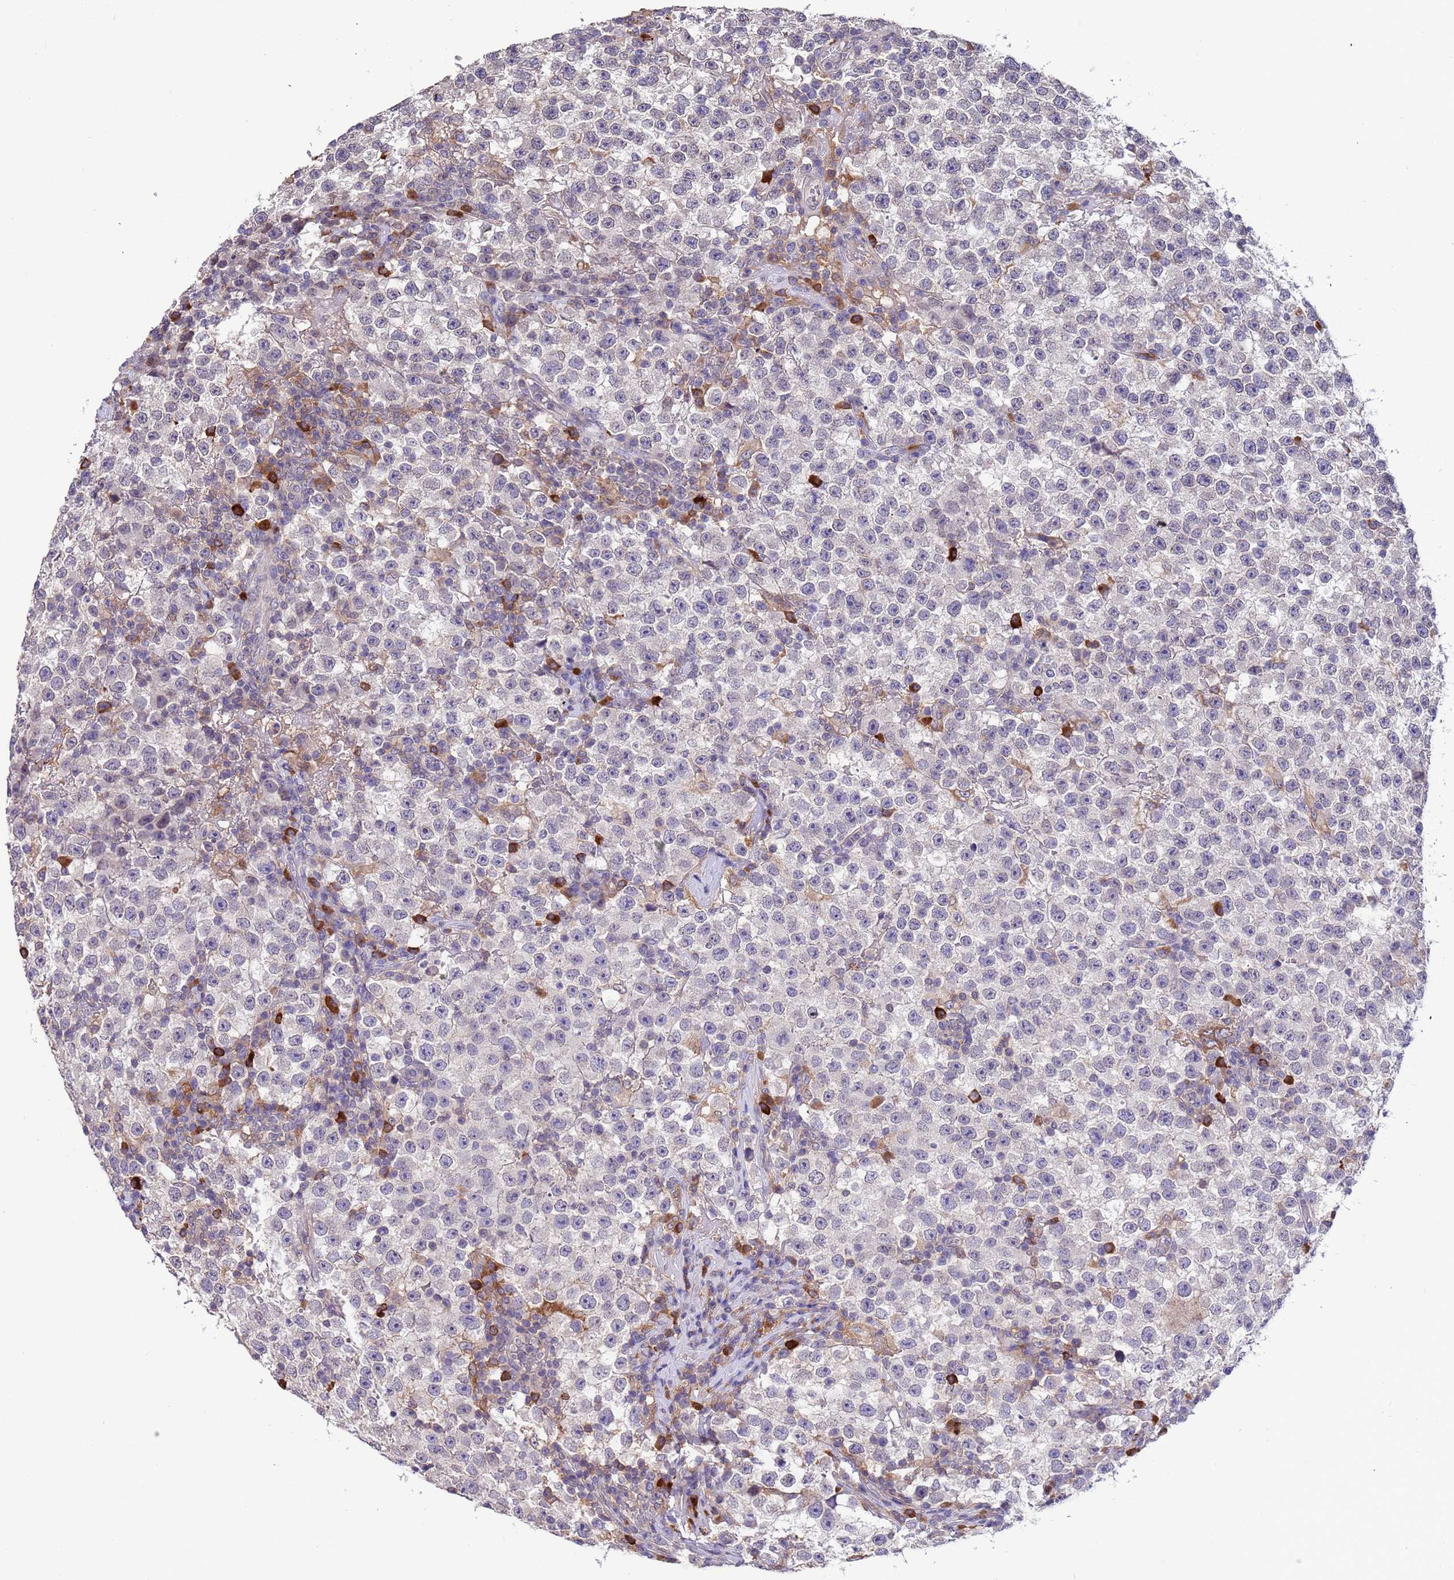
{"staining": {"intensity": "negative", "quantity": "none", "location": "none"}, "tissue": "testis cancer", "cell_type": "Tumor cells", "image_type": "cancer", "snomed": [{"axis": "morphology", "description": "Seminoma, NOS"}, {"axis": "topography", "description": "Testis"}], "caption": "High power microscopy histopathology image of an immunohistochemistry micrograph of testis seminoma, revealing no significant expression in tumor cells.", "gene": "AMPD3", "patient": {"sex": "male", "age": 22}}